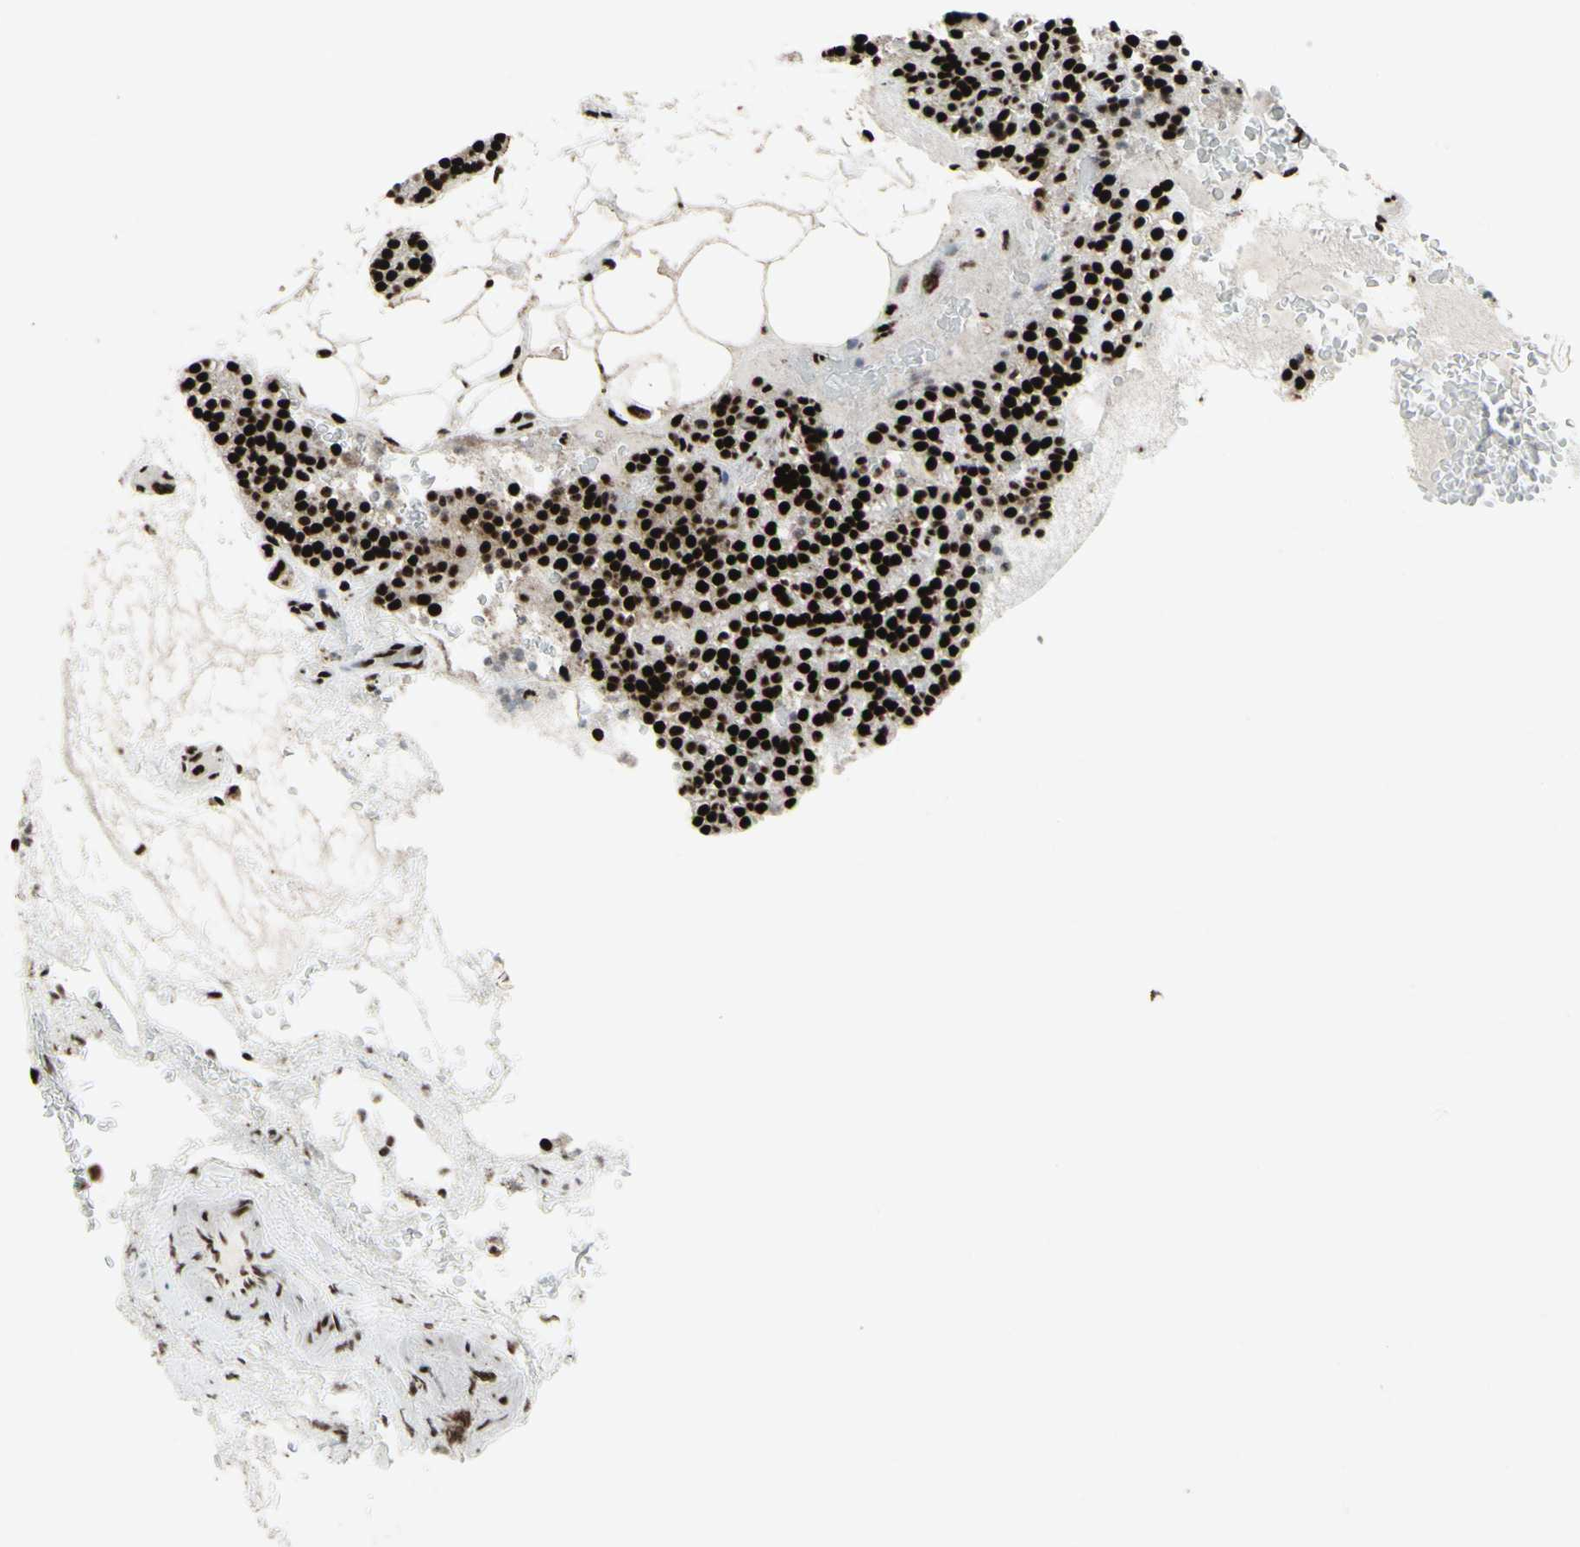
{"staining": {"intensity": "strong", "quantity": ">75%", "location": "nuclear"}, "tissue": "parathyroid gland", "cell_type": "Glandular cells", "image_type": "normal", "snomed": [{"axis": "morphology", "description": "Normal tissue, NOS"}, {"axis": "morphology", "description": "Hyperplasia, NOS"}, {"axis": "topography", "description": "Parathyroid gland"}], "caption": "Human parathyroid gland stained for a protein (brown) exhibits strong nuclear positive positivity in about >75% of glandular cells.", "gene": "U2AF2", "patient": {"sex": "male", "age": 44}}